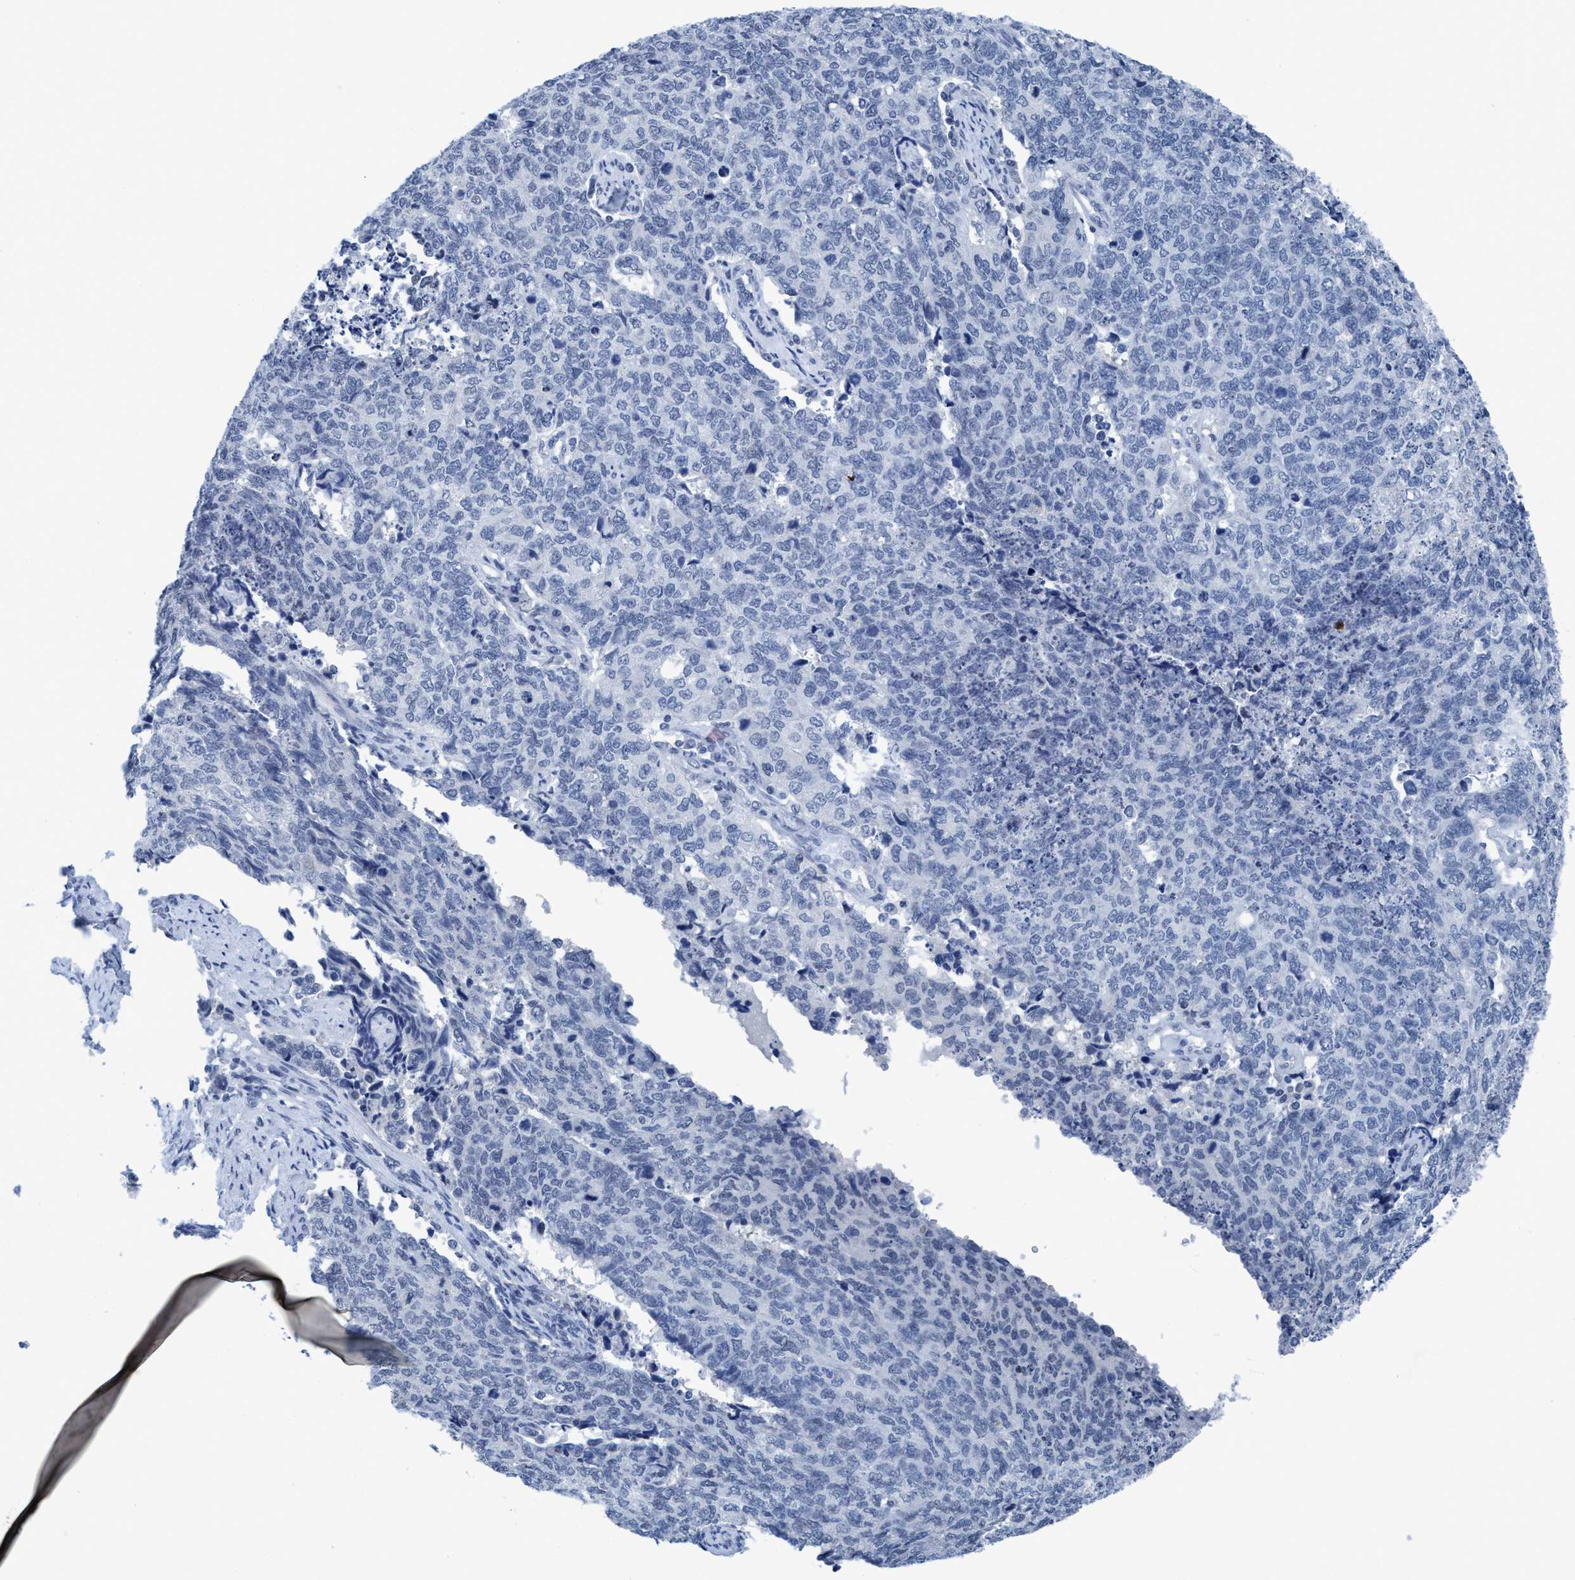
{"staining": {"intensity": "negative", "quantity": "none", "location": "none"}, "tissue": "cervical cancer", "cell_type": "Tumor cells", "image_type": "cancer", "snomed": [{"axis": "morphology", "description": "Squamous cell carcinoma, NOS"}, {"axis": "topography", "description": "Cervix"}], "caption": "IHC histopathology image of human cervical cancer stained for a protein (brown), which exhibits no expression in tumor cells. The staining is performed using DAB (3,3'-diaminobenzidine) brown chromogen with nuclei counter-stained in using hematoxylin.", "gene": "DNAI1", "patient": {"sex": "female", "age": 63}}